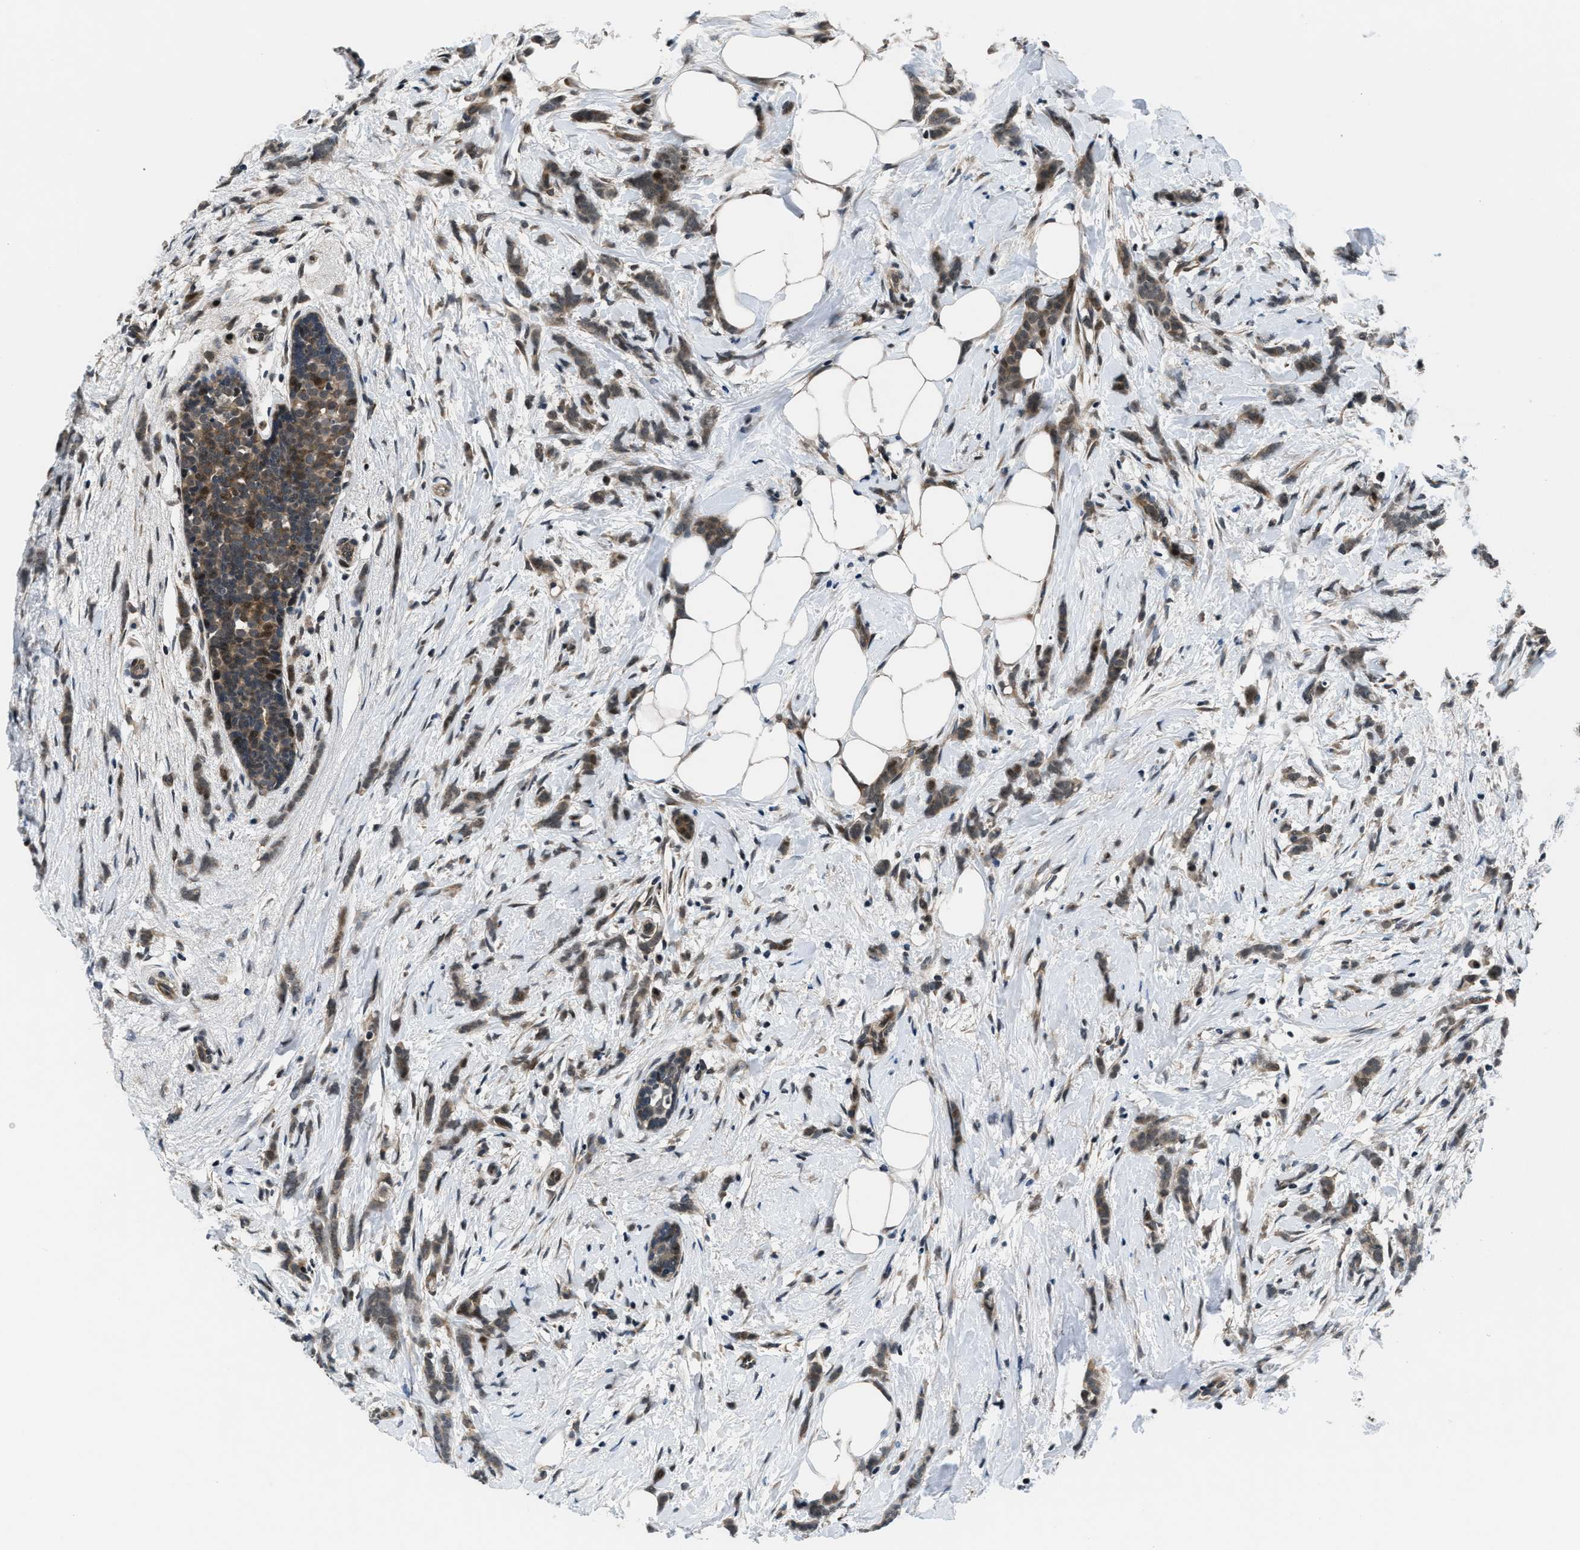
{"staining": {"intensity": "moderate", "quantity": ">75%", "location": "cytoplasmic/membranous,nuclear"}, "tissue": "breast cancer", "cell_type": "Tumor cells", "image_type": "cancer", "snomed": [{"axis": "morphology", "description": "Lobular carcinoma, in situ"}, {"axis": "morphology", "description": "Lobular carcinoma"}, {"axis": "topography", "description": "Breast"}], "caption": "Moderate cytoplasmic/membranous and nuclear protein staining is present in approximately >75% of tumor cells in lobular carcinoma (breast). (IHC, brightfield microscopy, high magnification).", "gene": "SETD5", "patient": {"sex": "female", "age": 41}}